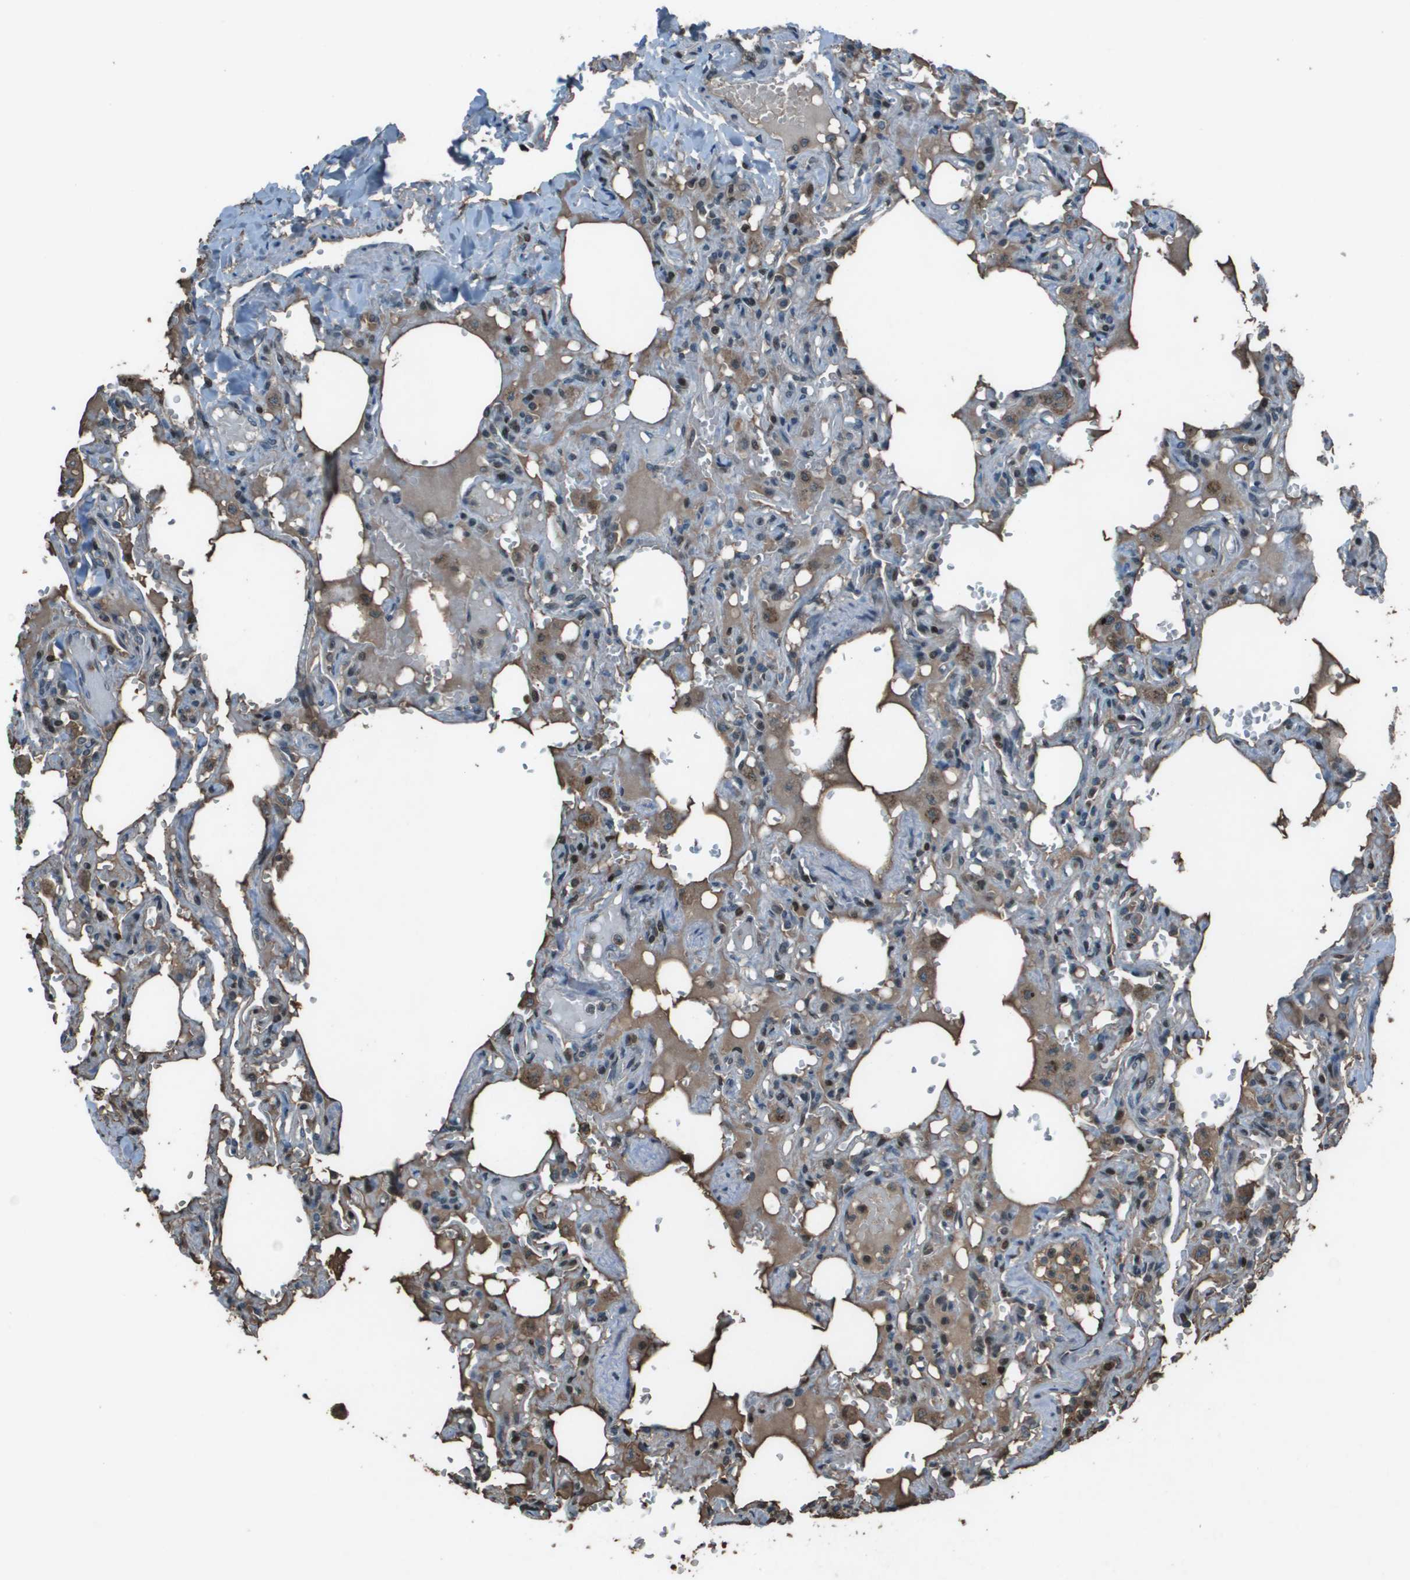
{"staining": {"intensity": "weak", "quantity": "<25%", "location": "cytoplasmic/membranous"}, "tissue": "lung", "cell_type": "Alveolar cells", "image_type": "normal", "snomed": [{"axis": "morphology", "description": "Normal tissue, NOS"}, {"axis": "topography", "description": "Lung"}], "caption": "DAB (3,3'-diaminobenzidine) immunohistochemical staining of unremarkable human lung displays no significant staining in alveolar cells.", "gene": "CXCL12", "patient": {"sex": "male", "age": 21}}